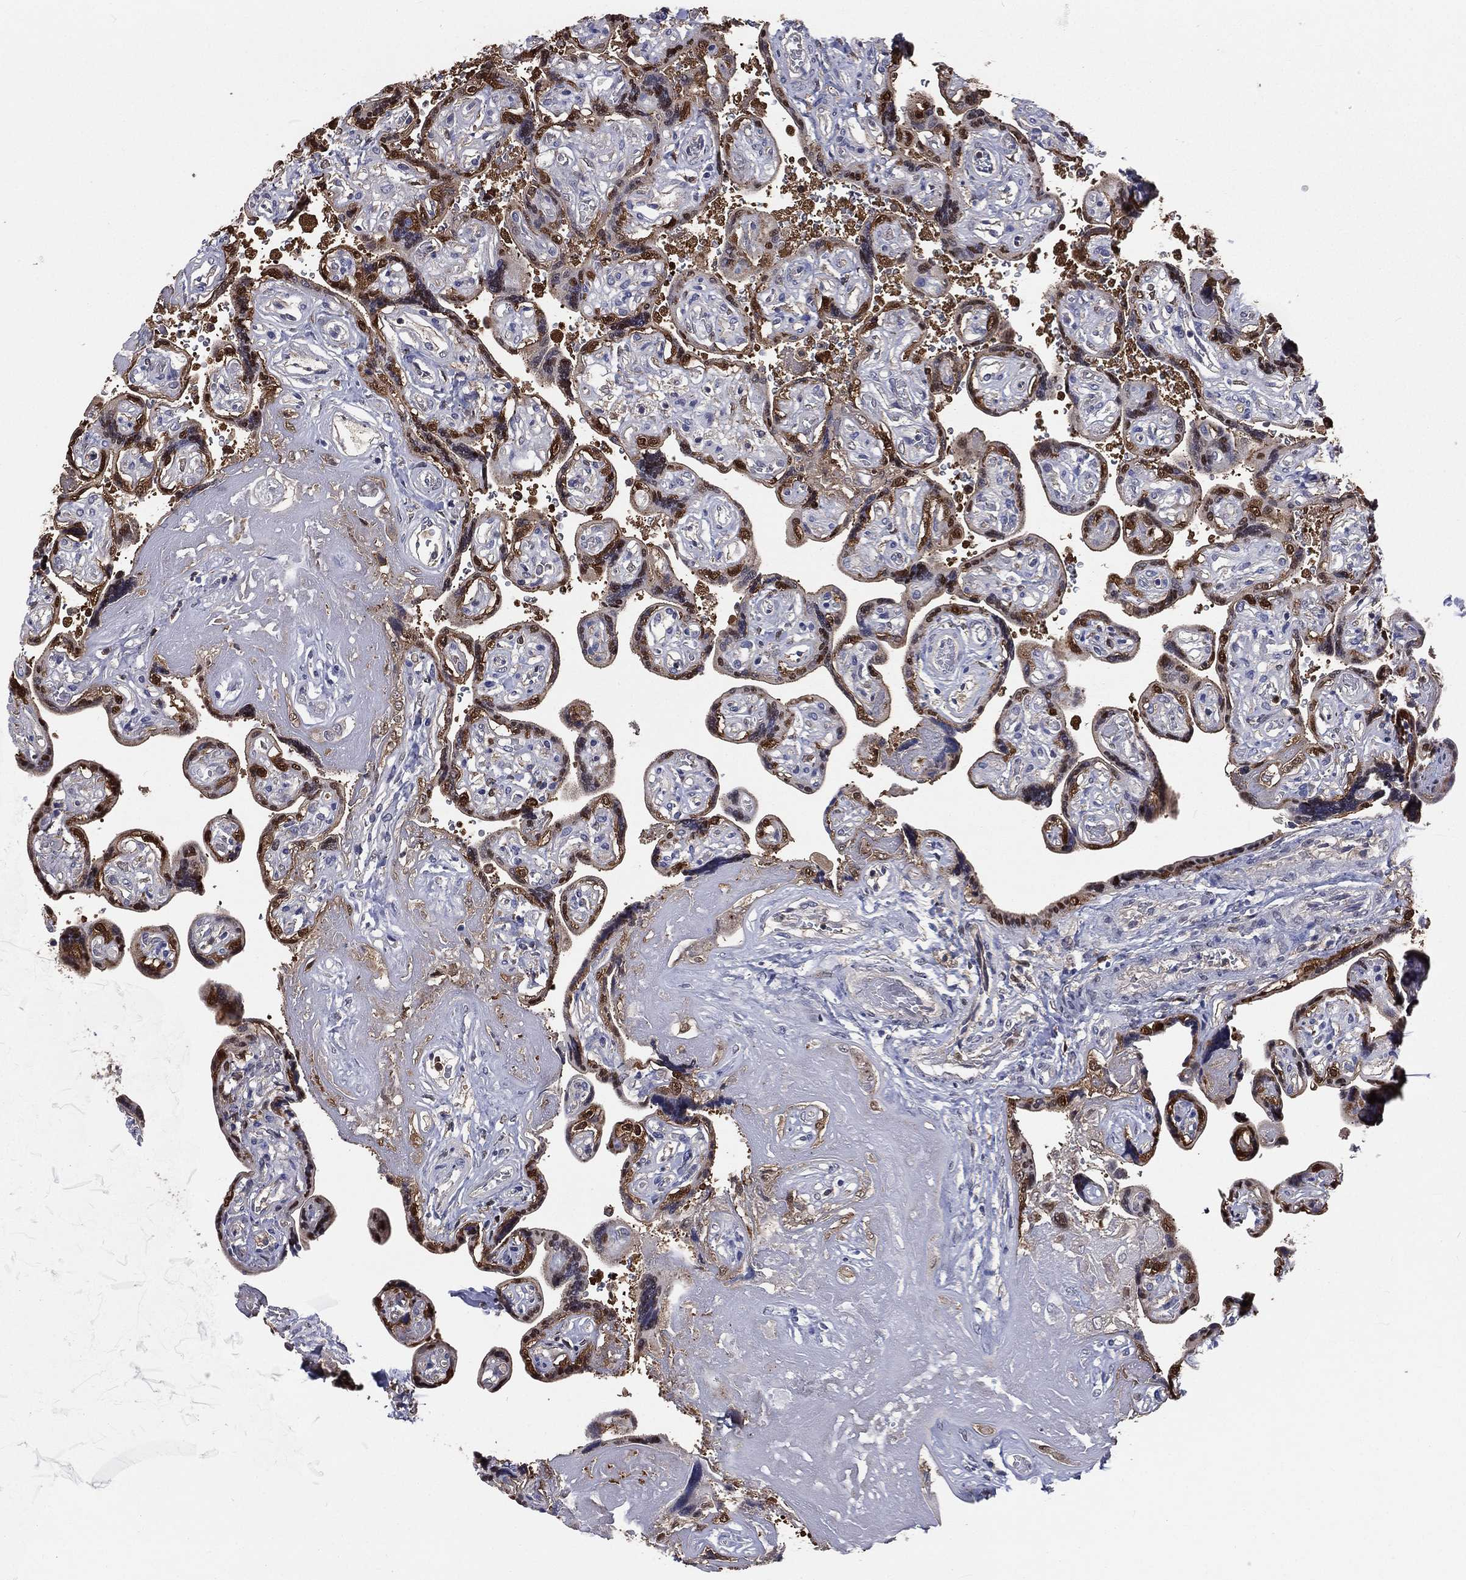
{"staining": {"intensity": "negative", "quantity": "none", "location": "none"}, "tissue": "placenta", "cell_type": "Decidual cells", "image_type": "normal", "snomed": [{"axis": "morphology", "description": "Normal tissue, NOS"}, {"axis": "topography", "description": "Placenta"}], "caption": "A photomicrograph of placenta stained for a protein exhibits no brown staining in decidual cells. (Immunohistochemistry, brightfield microscopy, high magnification).", "gene": "TBC1D2", "patient": {"sex": "female", "age": 32}}